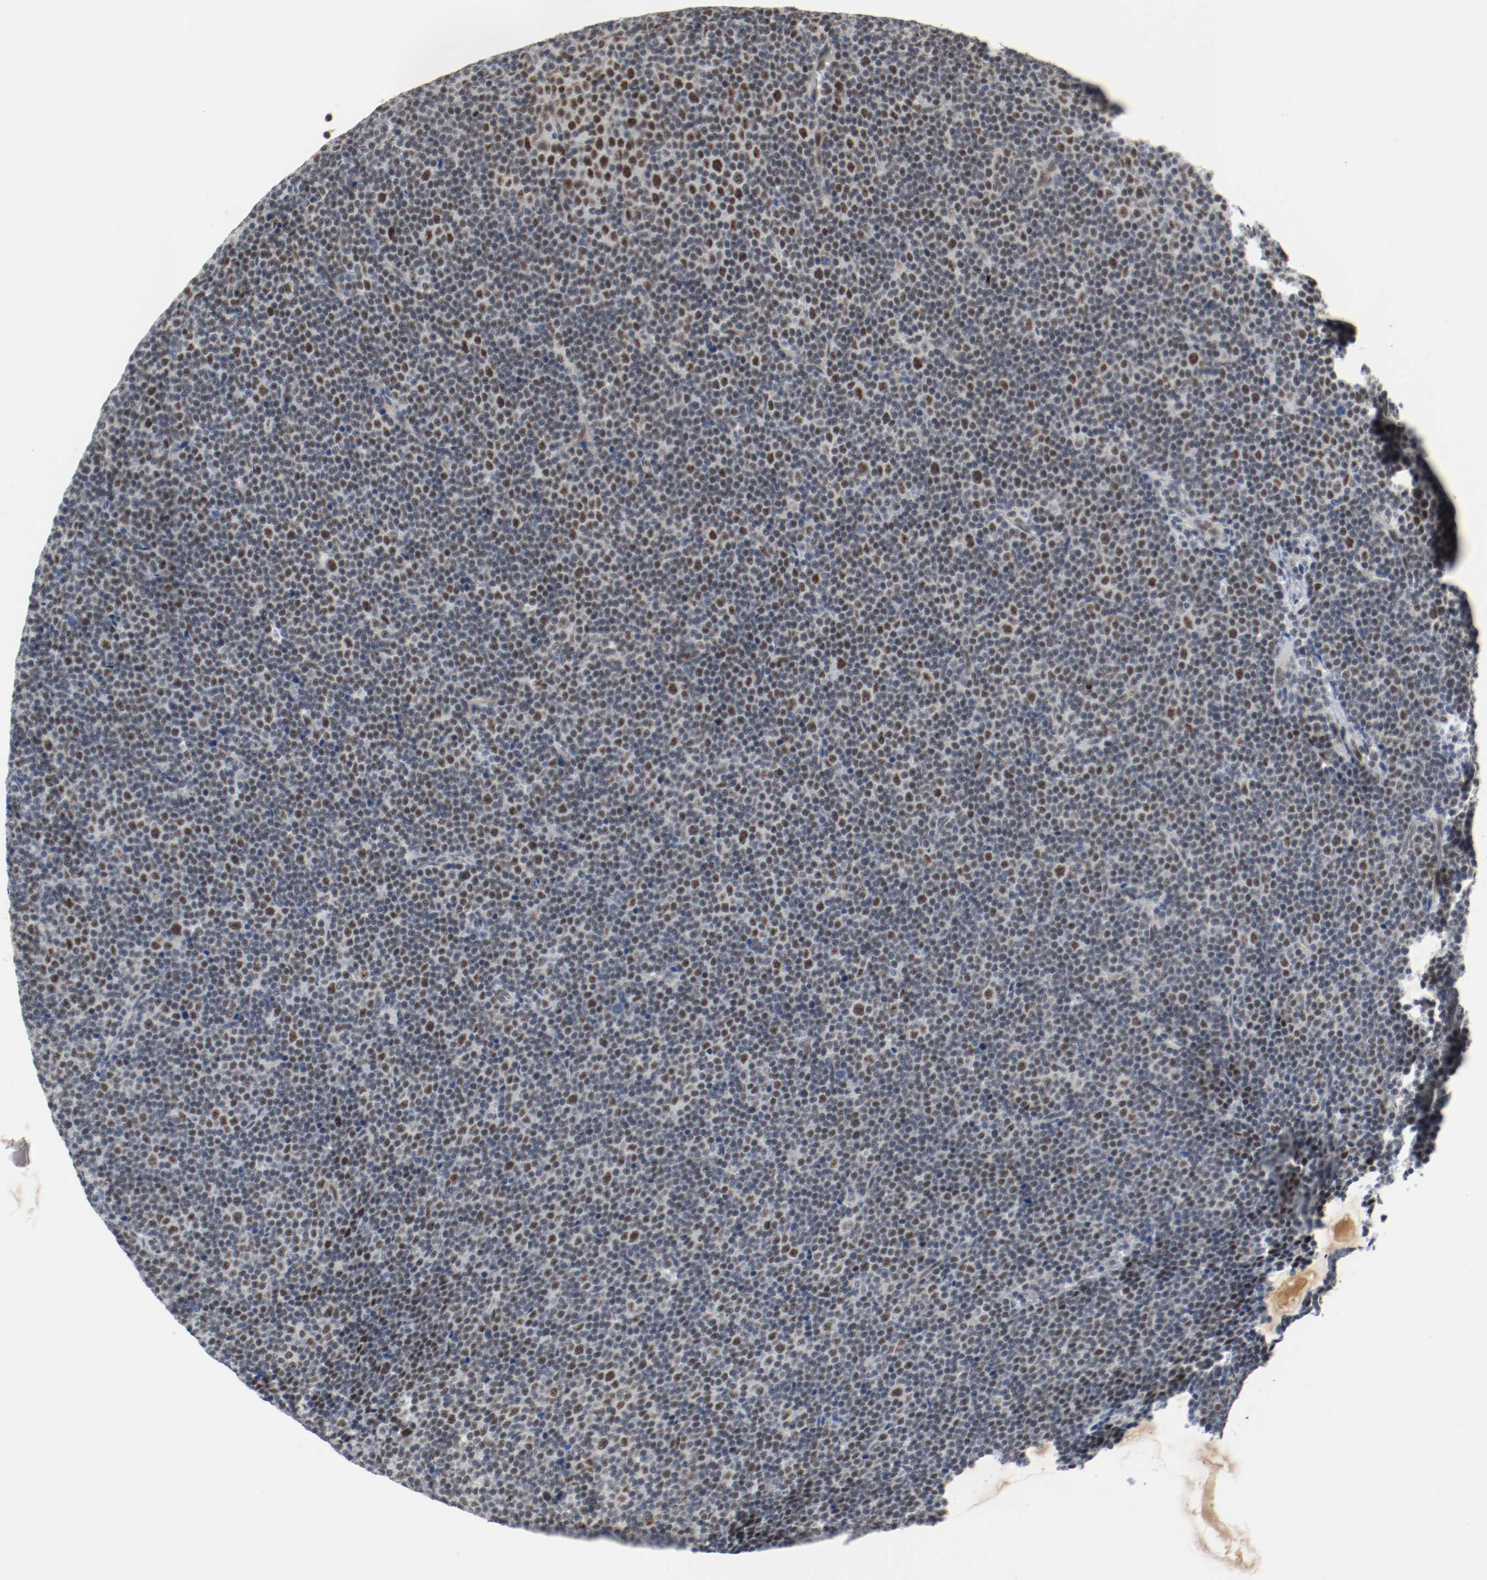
{"staining": {"intensity": "moderate", "quantity": "<25%", "location": "nuclear"}, "tissue": "lymphoma", "cell_type": "Tumor cells", "image_type": "cancer", "snomed": [{"axis": "morphology", "description": "Malignant lymphoma, non-Hodgkin's type, Low grade"}, {"axis": "topography", "description": "Lymph node"}], "caption": "IHC of human malignant lymphoma, non-Hodgkin's type (low-grade) displays low levels of moderate nuclear staining in approximately <25% of tumor cells.", "gene": "ASH1L", "patient": {"sex": "female", "age": 67}}